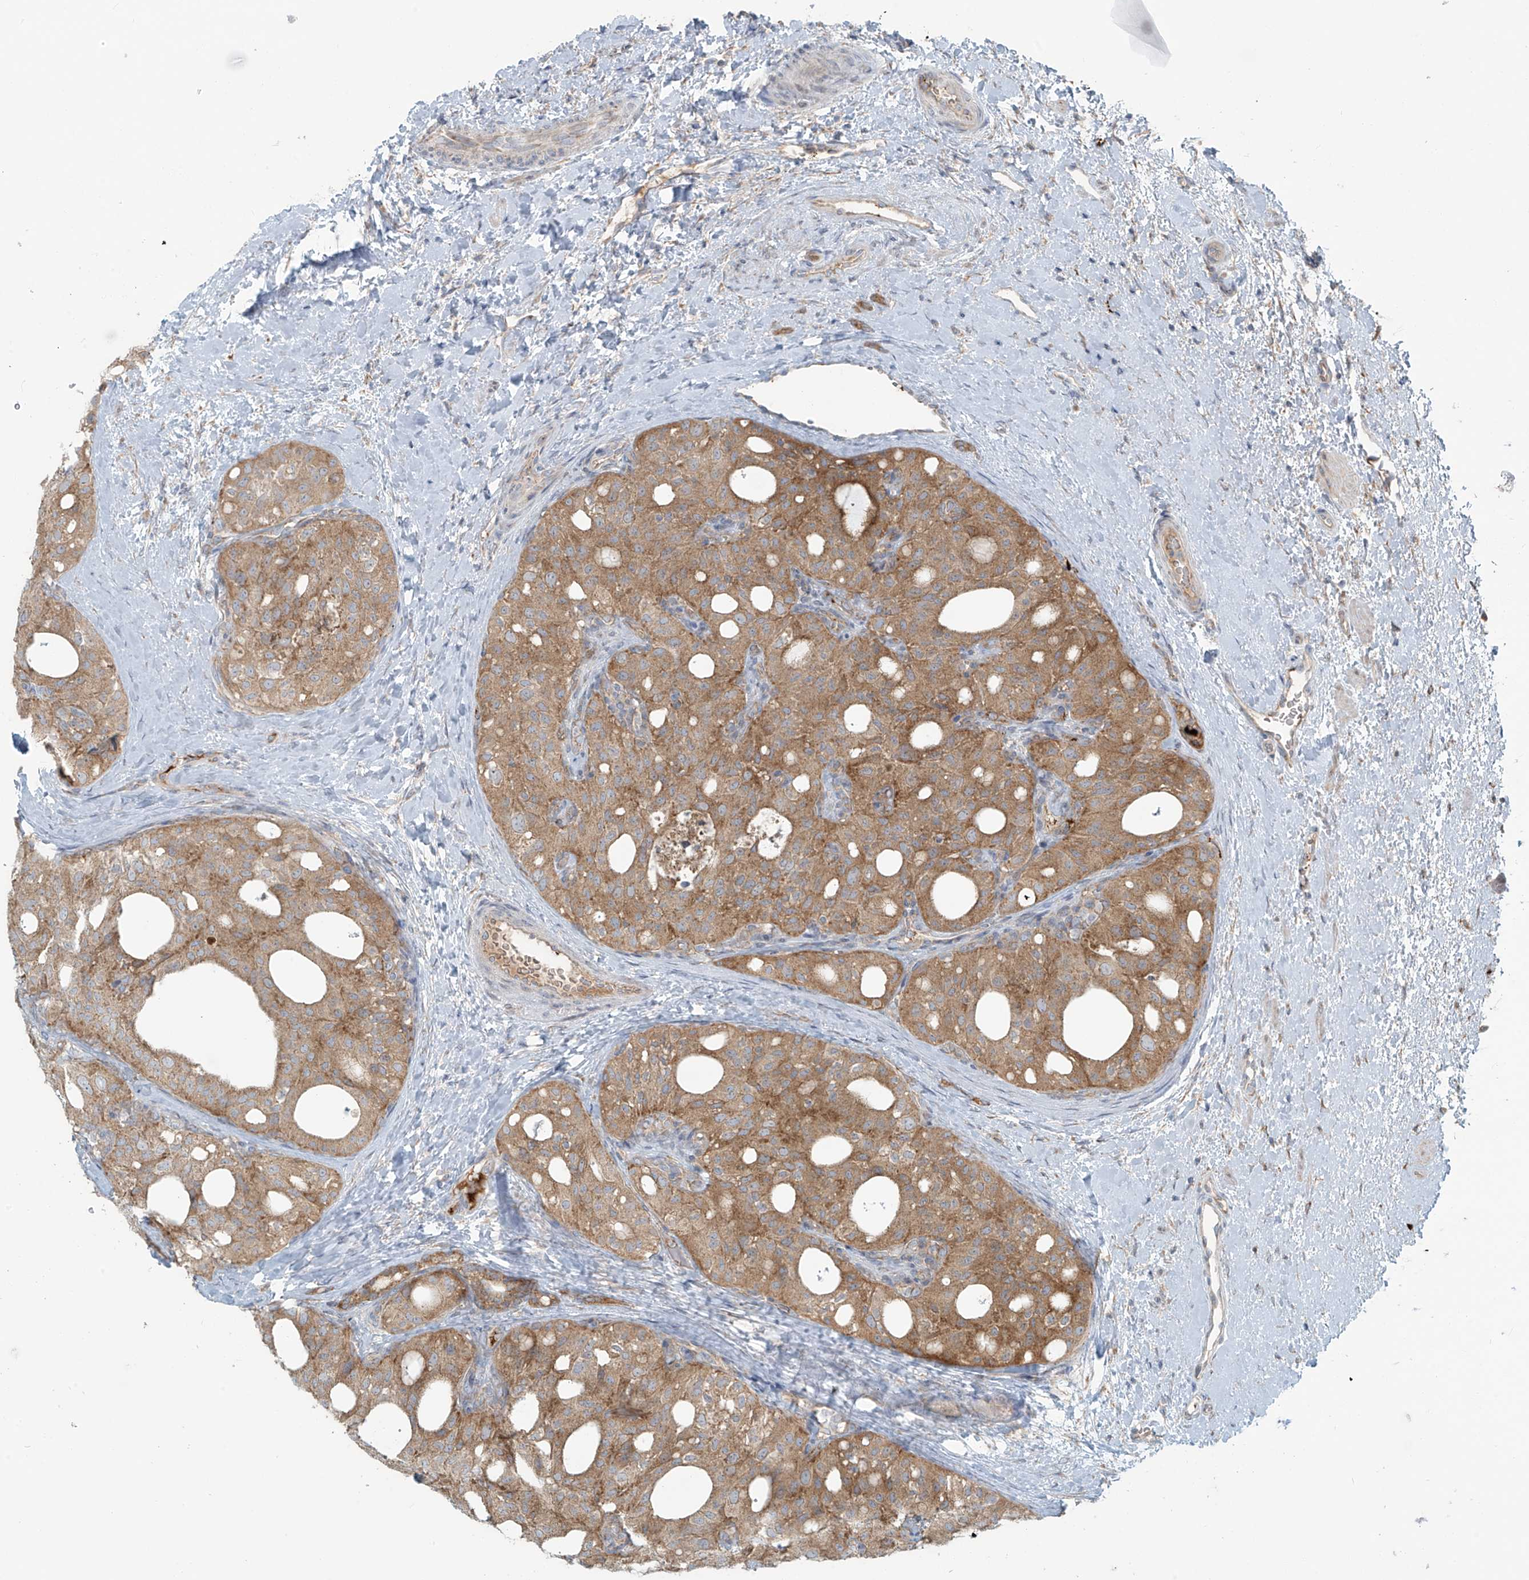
{"staining": {"intensity": "moderate", "quantity": ">75%", "location": "cytoplasmic/membranous"}, "tissue": "thyroid cancer", "cell_type": "Tumor cells", "image_type": "cancer", "snomed": [{"axis": "morphology", "description": "Follicular adenoma carcinoma, NOS"}, {"axis": "topography", "description": "Thyroid gland"}], "caption": "This photomicrograph shows IHC staining of thyroid cancer, with medium moderate cytoplasmic/membranous staining in approximately >75% of tumor cells.", "gene": "LZTS3", "patient": {"sex": "male", "age": 75}}